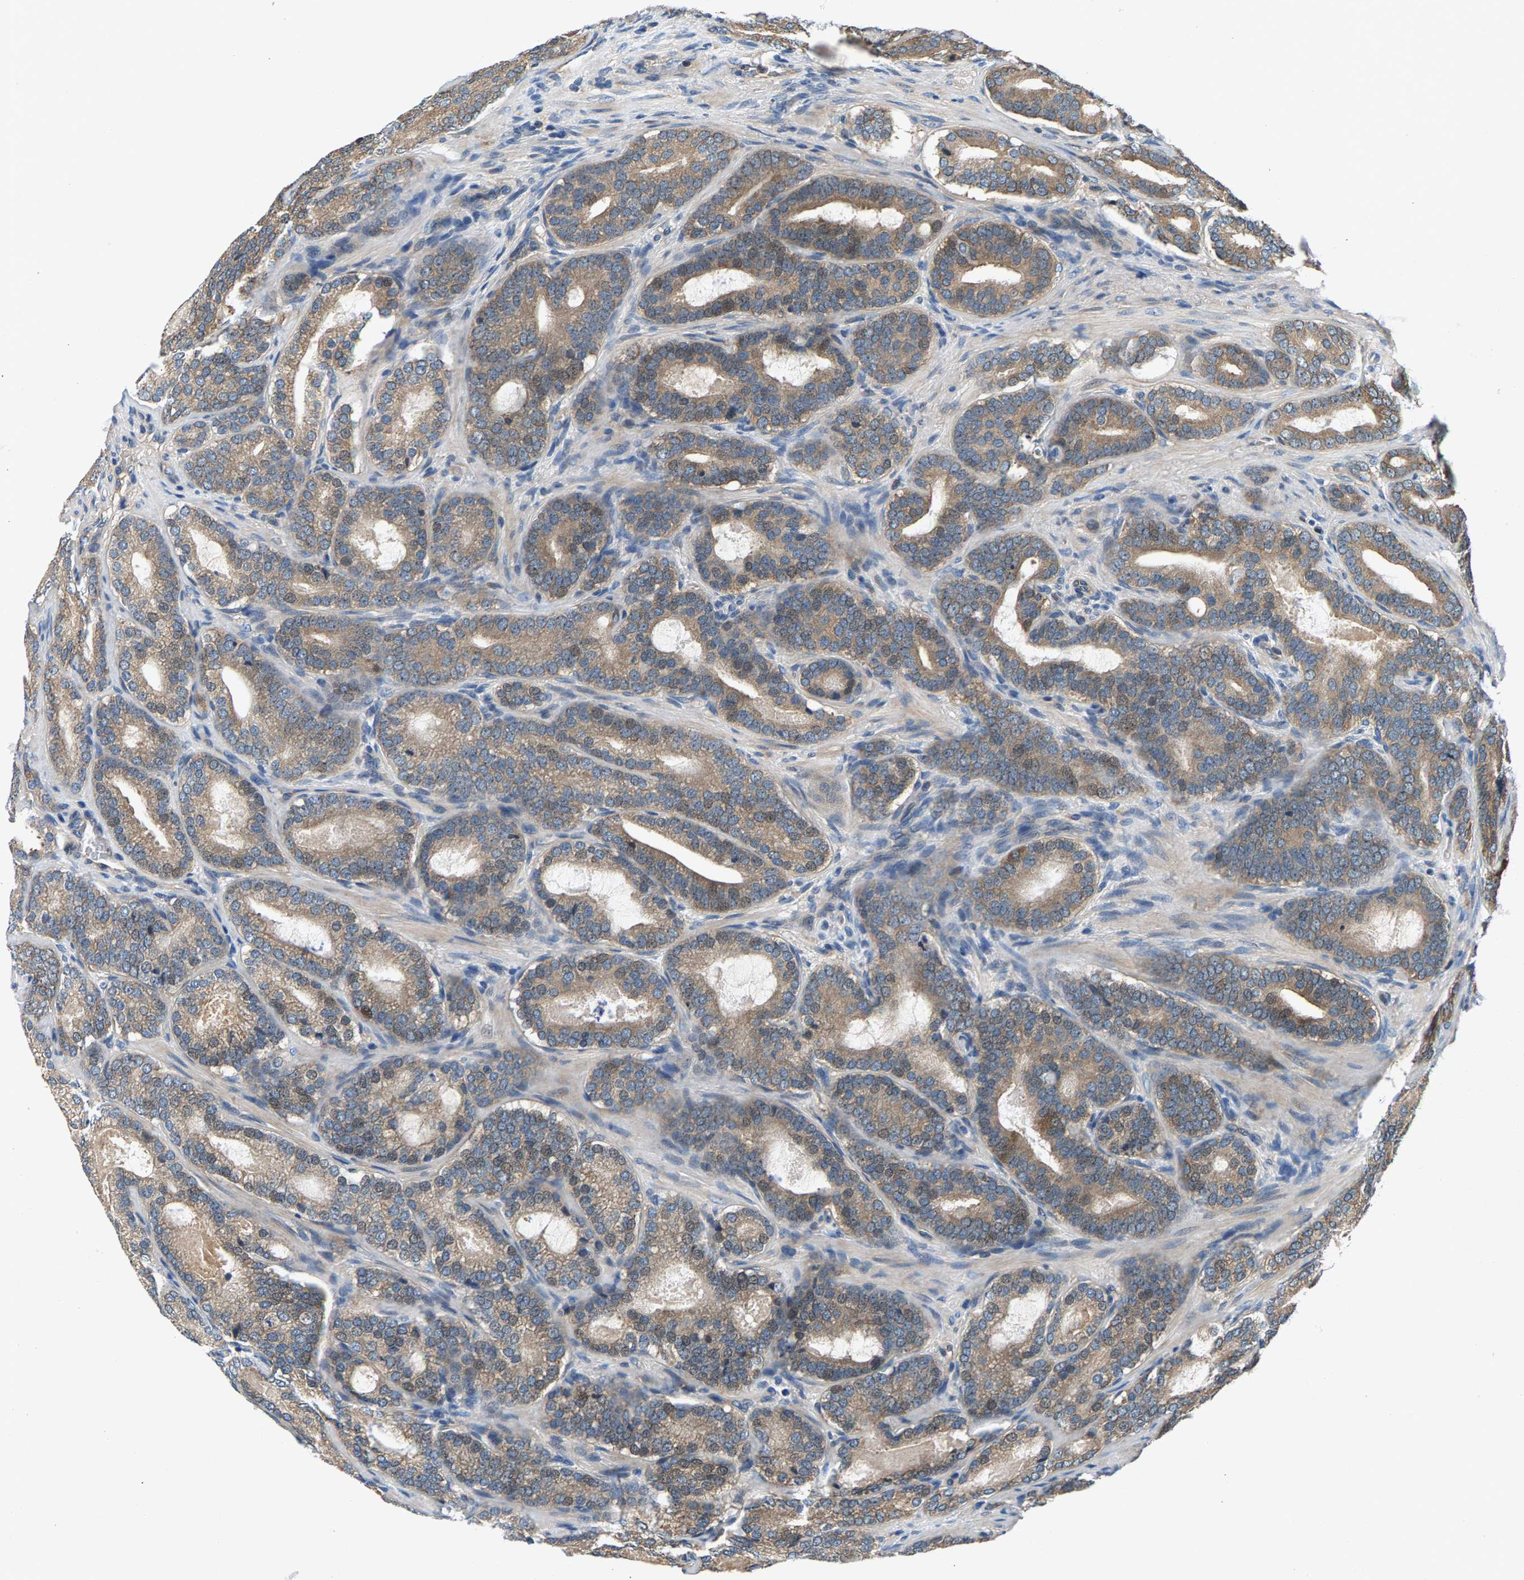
{"staining": {"intensity": "moderate", "quantity": ">75%", "location": "cytoplasmic/membranous"}, "tissue": "prostate cancer", "cell_type": "Tumor cells", "image_type": "cancer", "snomed": [{"axis": "morphology", "description": "Adenocarcinoma, High grade"}, {"axis": "topography", "description": "Prostate"}], "caption": "Prostate cancer stained with DAB (3,3'-diaminobenzidine) IHC demonstrates medium levels of moderate cytoplasmic/membranous positivity in about >75% of tumor cells. Using DAB (3,3'-diaminobenzidine) (brown) and hematoxylin (blue) stains, captured at high magnification using brightfield microscopy.", "gene": "FAM78A", "patient": {"sex": "male", "age": 60}}